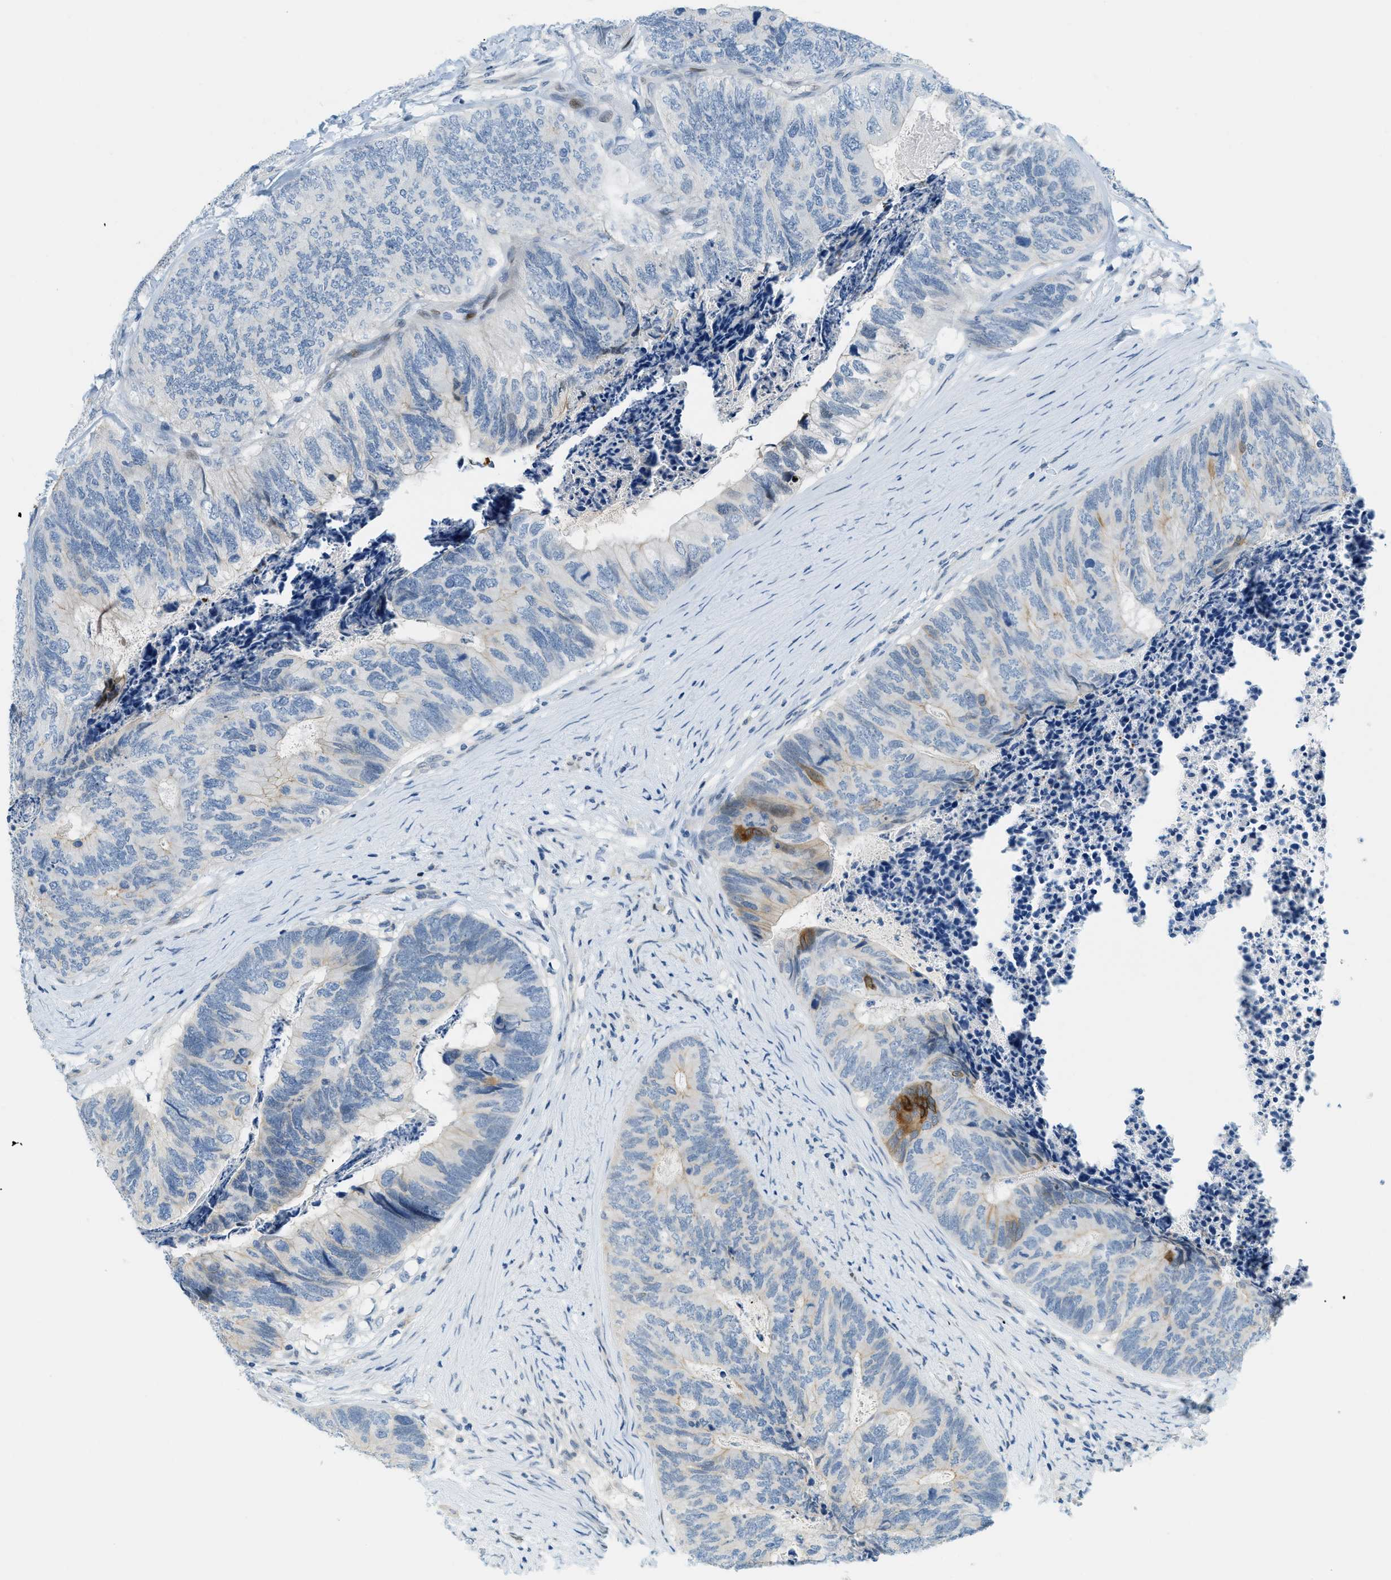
{"staining": {"intensity": "moderate", "quantity": "<25%", "location": "cytoplasmic/membranous"}, "tissue": "colorectal cancer", "cell_type": "Tumor cells", "image_type": "cancer", "snomed": [{"axis": "morphology", "description": "Adenocarcinoma, NOS"}, {"axis": "topography", "description": "Colon"}], "caption": "A low amount of moderate cytoplasmic/membranous staining is seen in approximately <25% of tumor cells in colorectal cancer (adenocarcinoma) tissue.", "gene": "CYP4X1", "patient": {"sex": "female", "age": 67}}